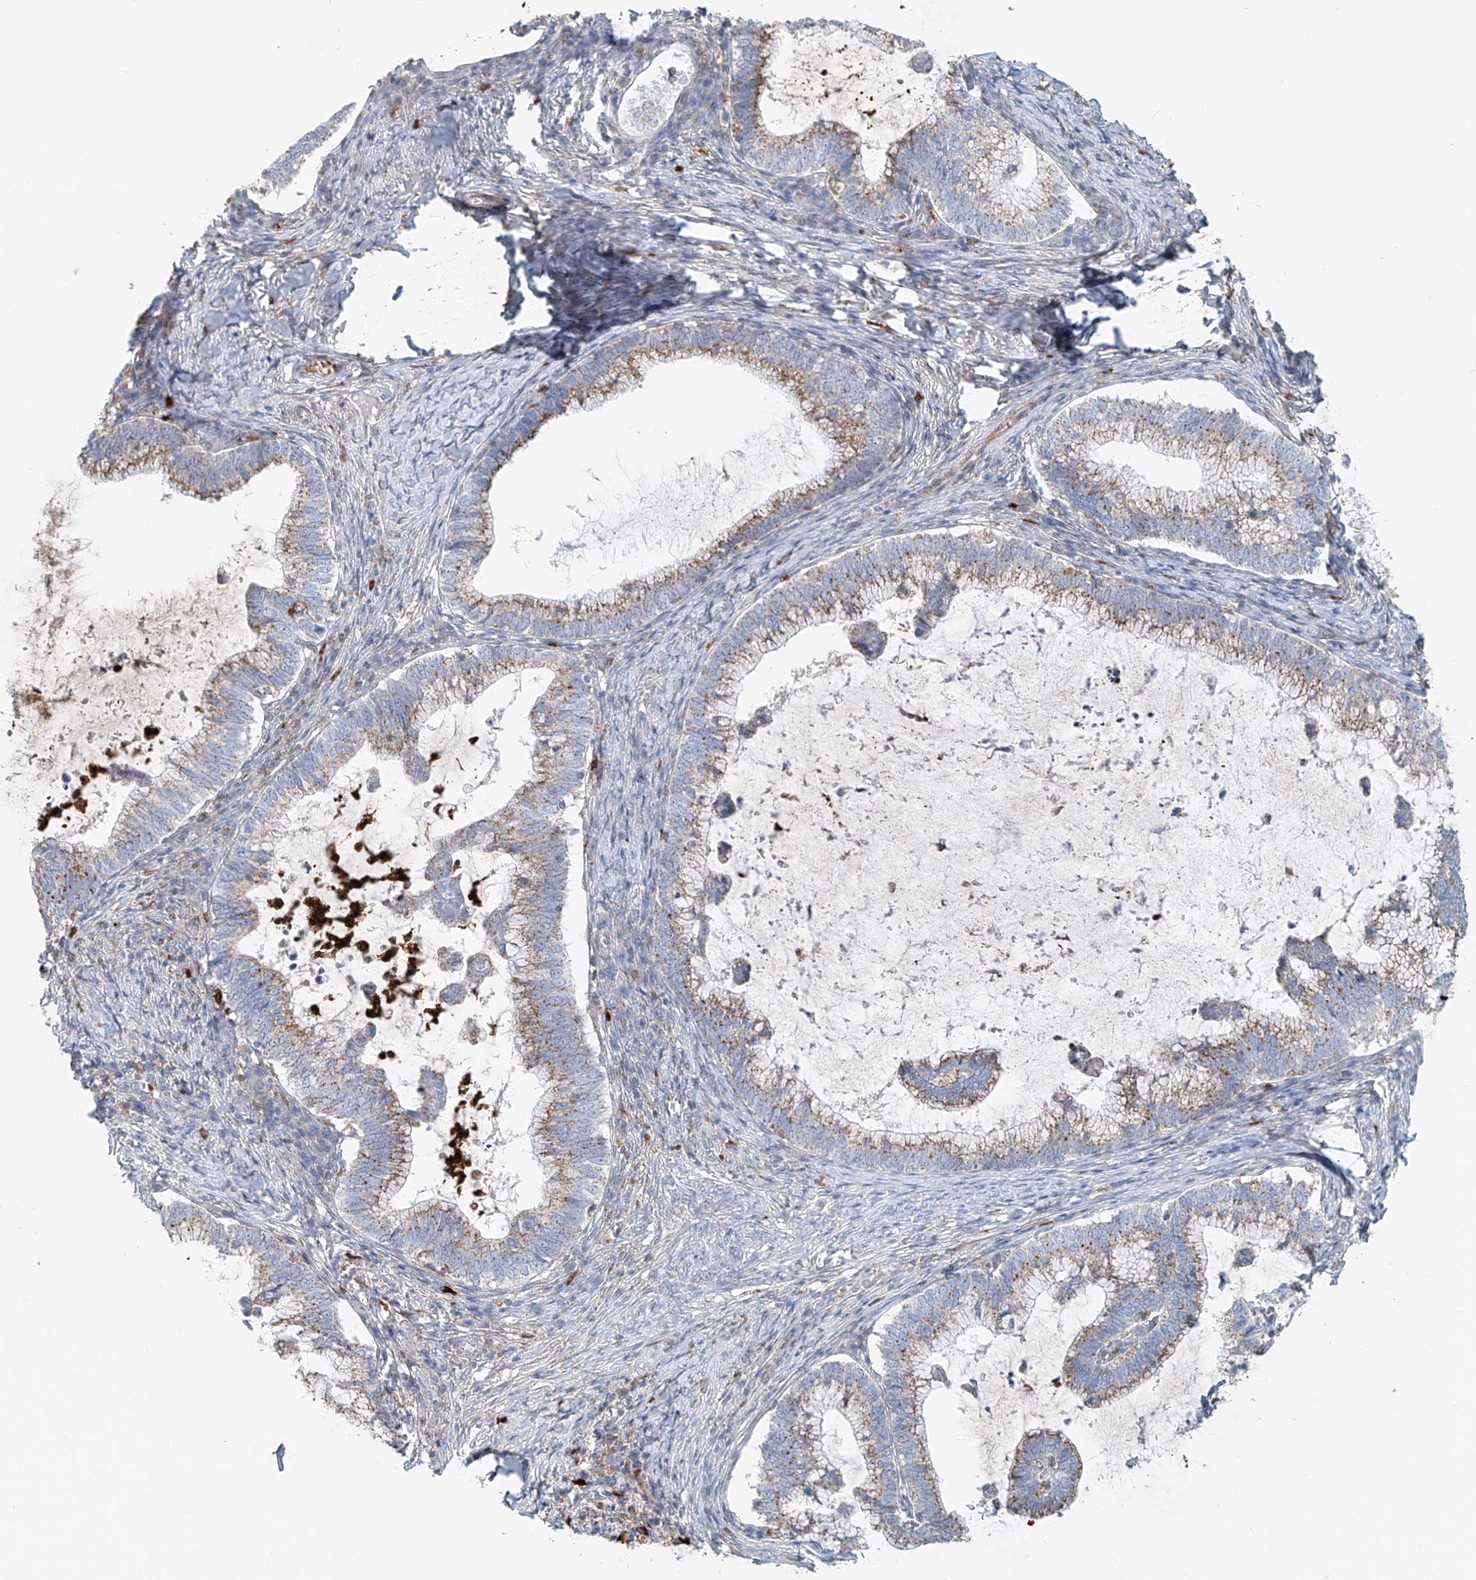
{"staining": {"intensity": "moderate", "quantity": ">75%", "location": "cytoplasmic/membranous"}, "tissue": "cervical cancer", "cell_type": "Tumor cells", "image_type": "cancer", "snomed": [{"axis": "morphology", "description": "Adenocarcinoma, NOS"}, {"axis": "topography", "description": "Cervix"}], "caption": "Cervical adenocarcinoma tissue demonstrates moderate cytoplasmic/membranous positivity in approximately >75% of tumor cells", "gene": "PTPRA", "patient": {"sex": "female", "age": 36}}